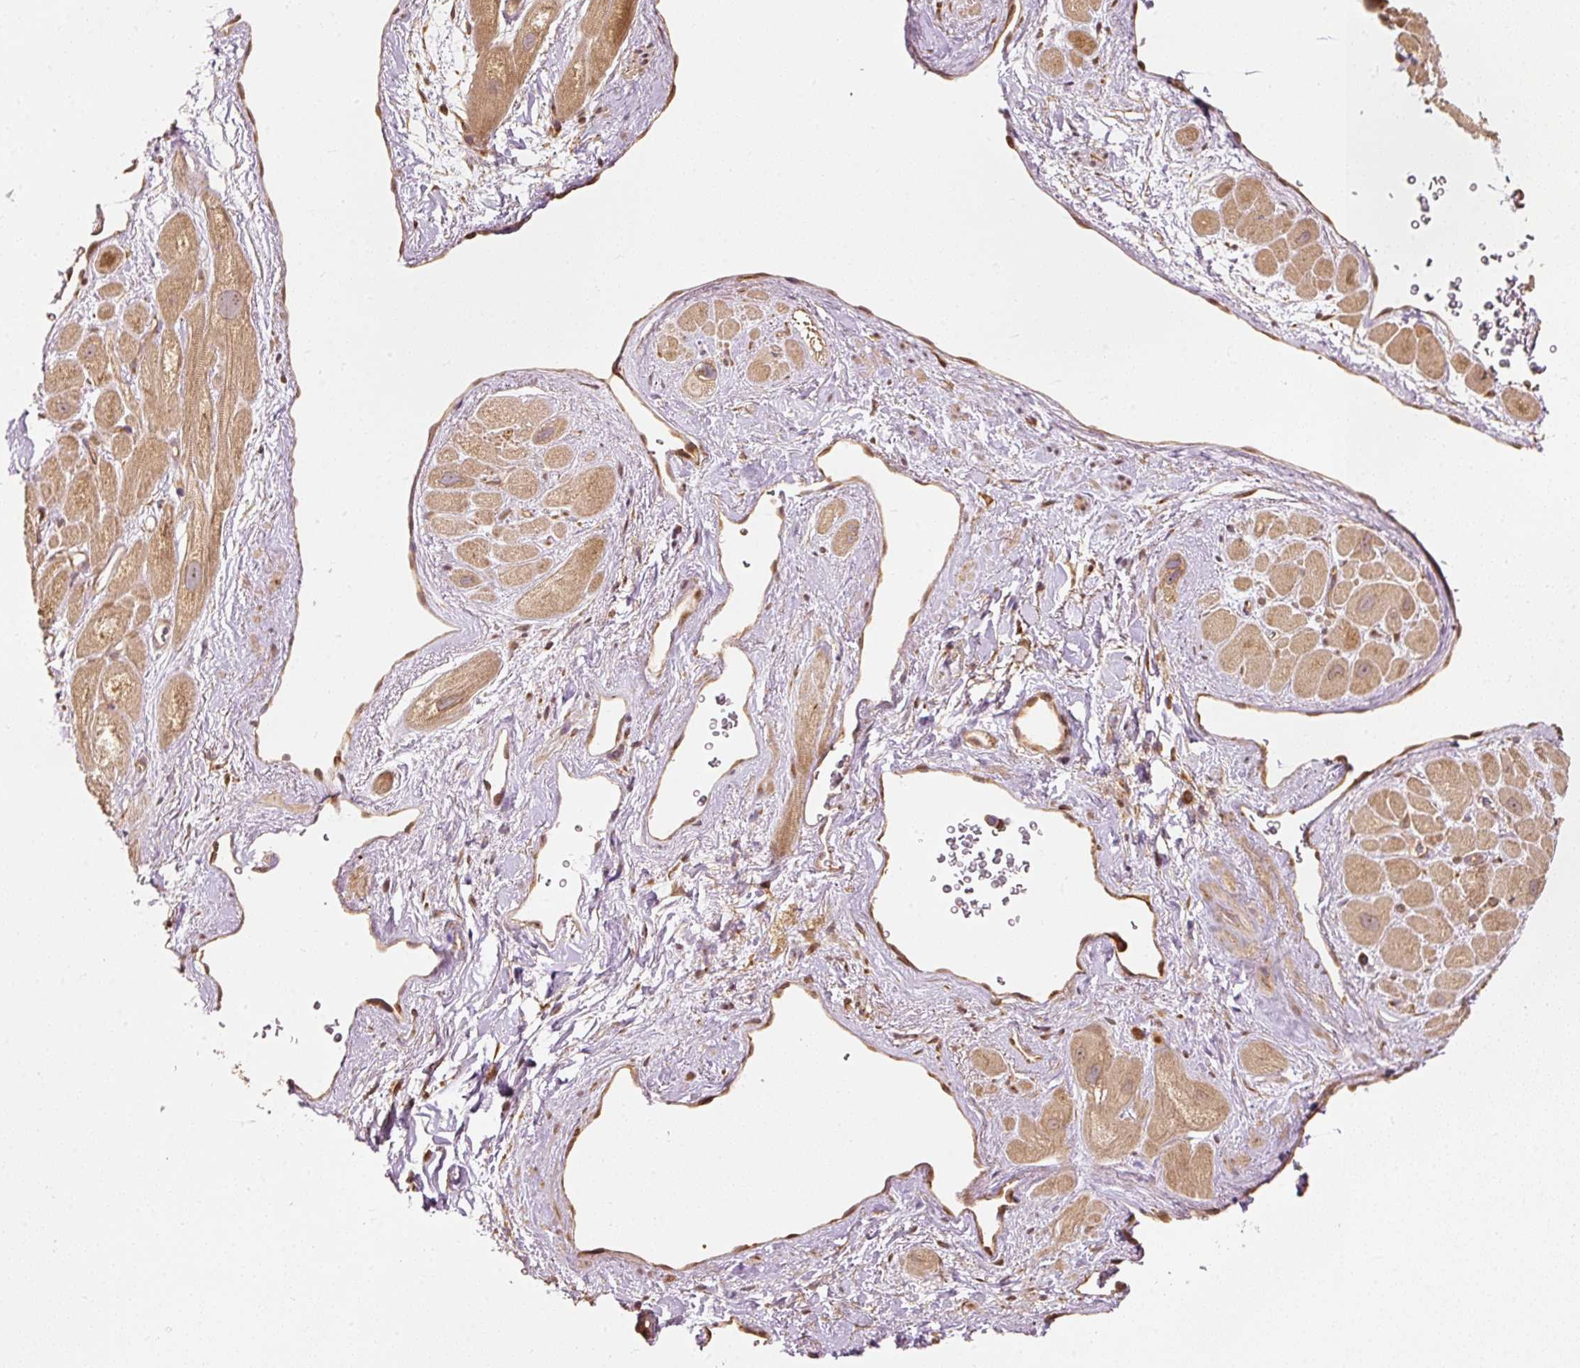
{"staining": {"intensity": "moderate", "quantity": "25%-75%", "location": "cytoplasmic/membranous"}, "tissue": "heart muscle", "cell_type": "Cardiomyocytes", "image_type": "normal", "snomed": [{"axis": "morphology", "description": "Normal tissue, NOS"}, {"axis": "topography", "description": "Heart"}], "caption": "This image exhibits IHC staining of benign heart muscle, with medium moderate cytoplasmic/membranous expression in approximately 25%-75% of cardiomyocytes.", "gene": "EIF3B", "patient": {"sex": "male", "age": 49}}